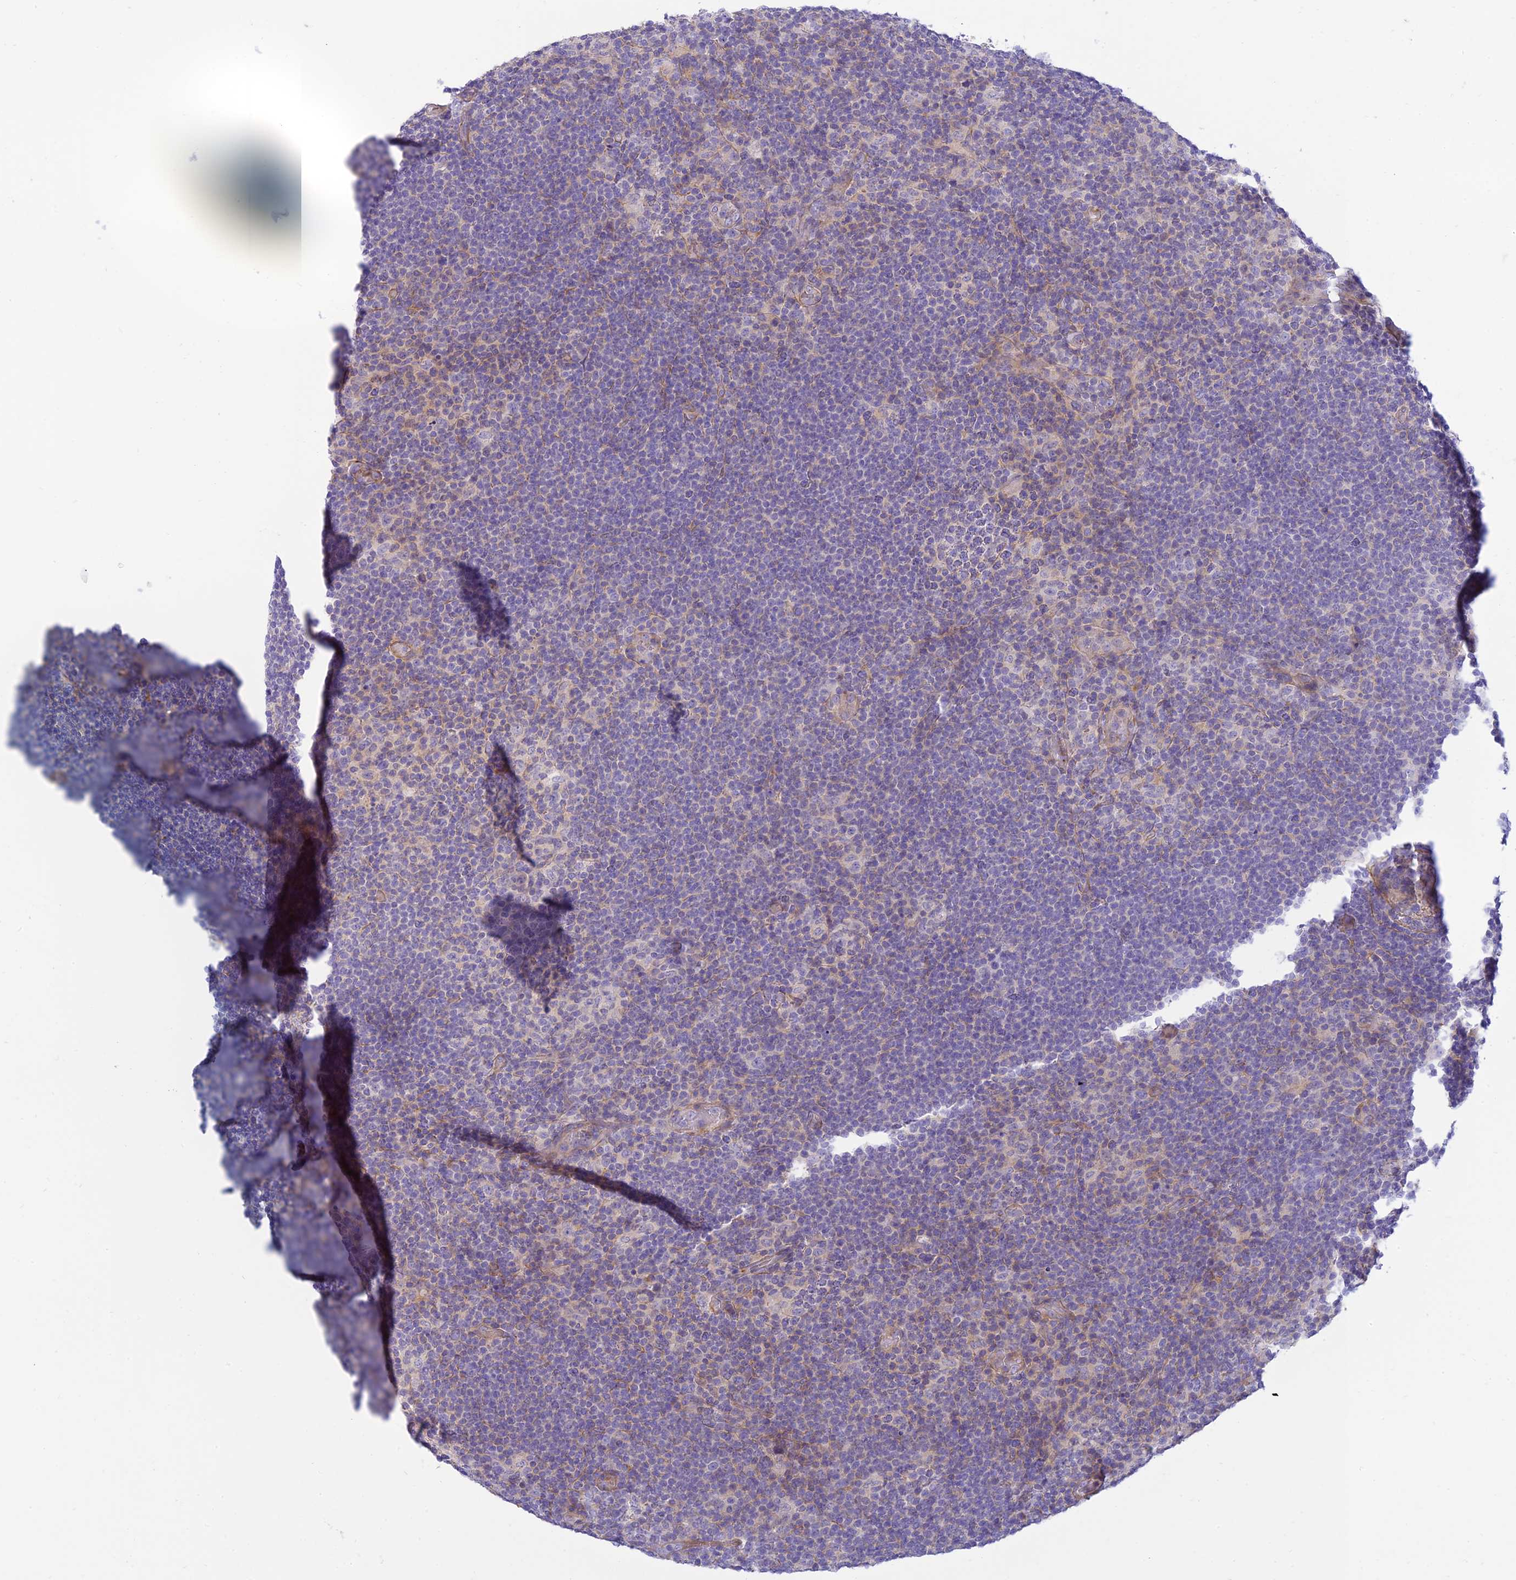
{"staining": {"intensity": "negative", "quantity": "none", "location": "none"}, "tissue": "lymphoma", "cell_type": "Tumor cells", "image_type": "cancer", "snomed": [{"axis": "morphology", "description": "Hodgkin's disease, NOS"}, {"axis": "topography", "description": "Lymph node"}], "caption": "A high-resolution histopathology image shows IHC staining of lymphoma, which reveals no significant staining in tumor cells. The staining was performed using DAB (3,3'-diaminobenzidine) to visualize the protein expression in brown, while the nuclei were stained in blue with hematoxylin (Magnification: 20x).", "gene": "FBXW4", "patient": {"sex": "female", "age": 57}}